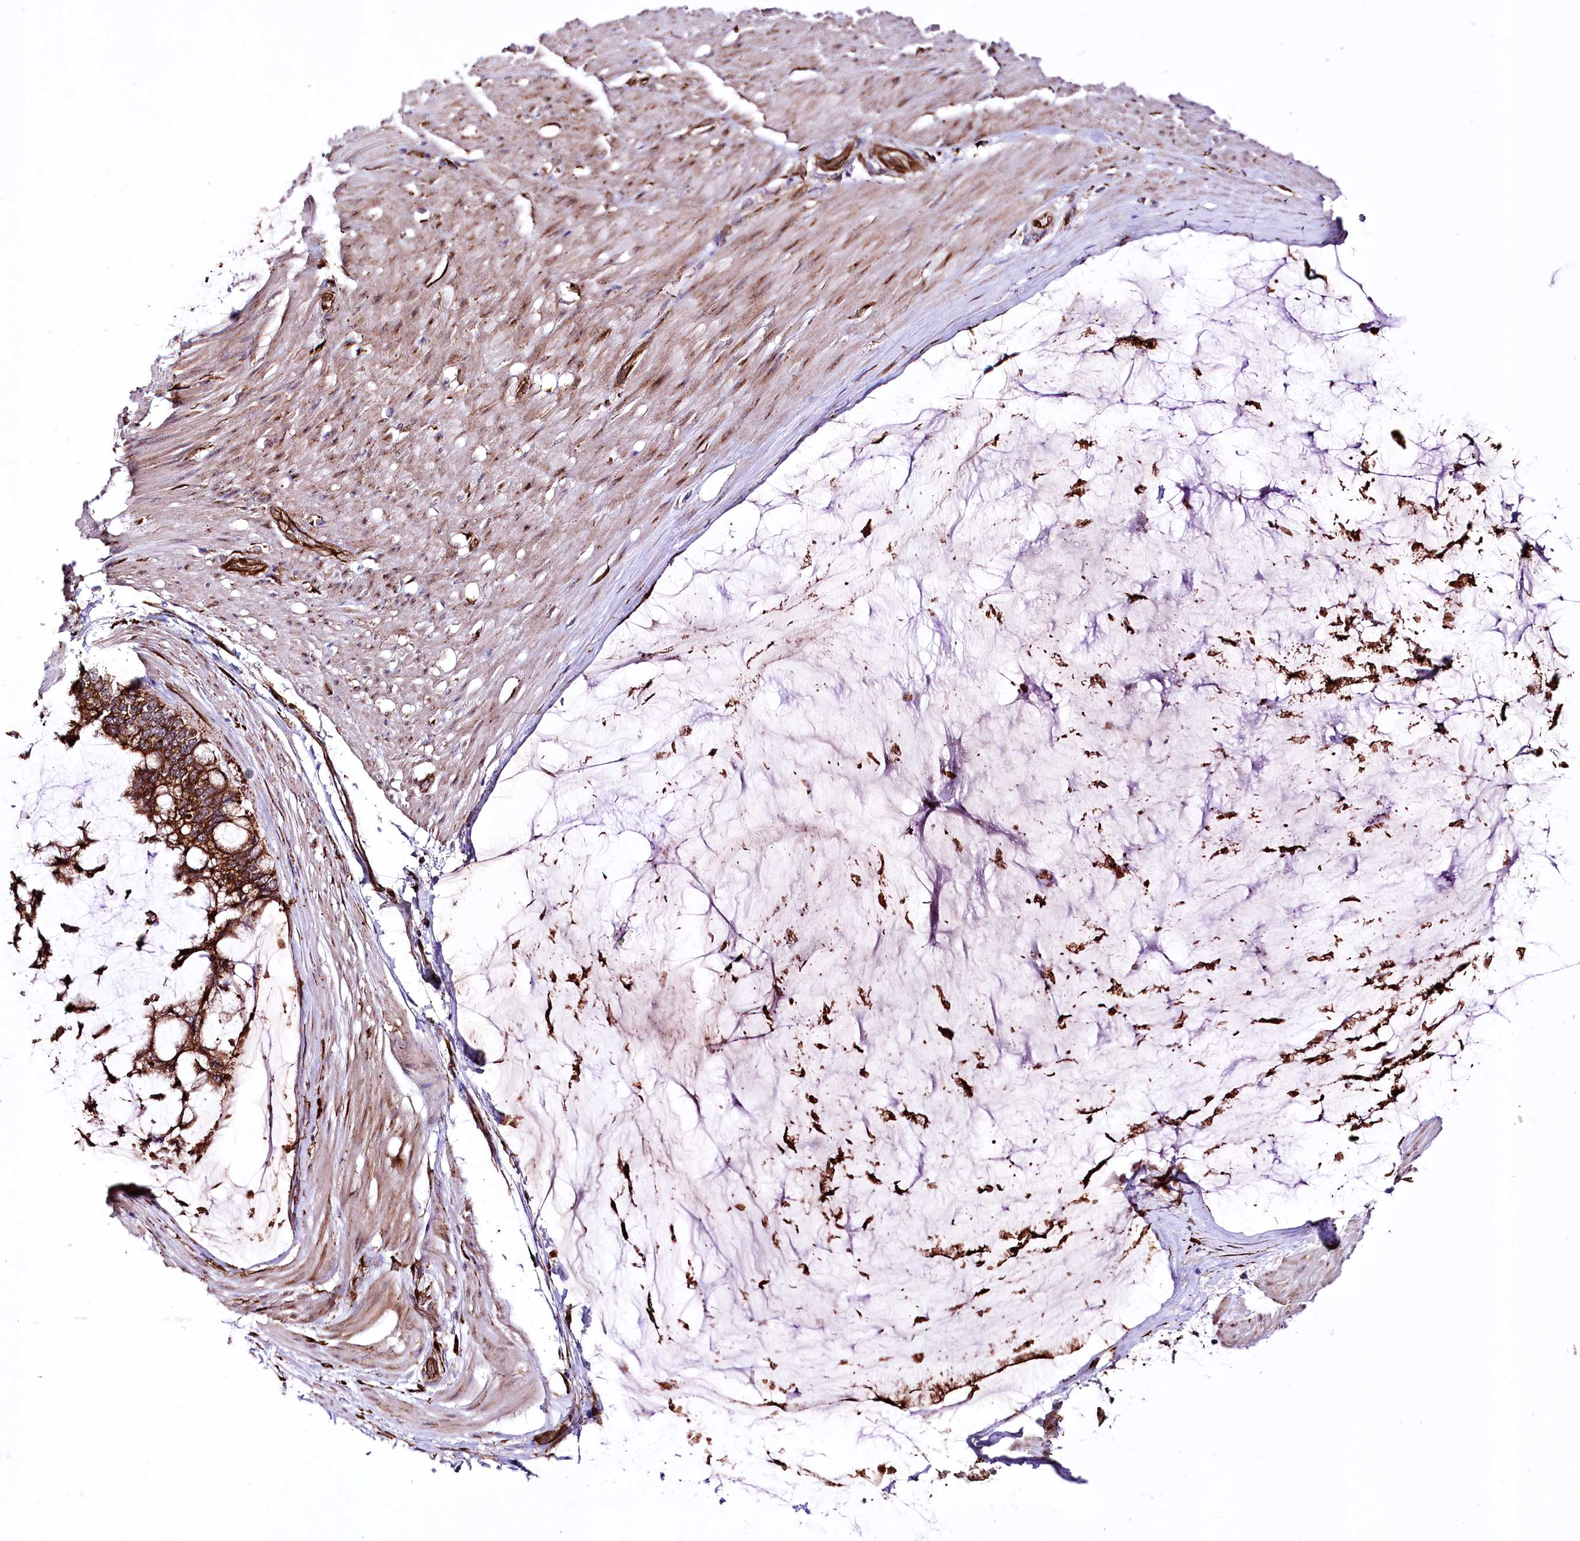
{"staining": {"intensity": "strong", "quantity": ">75%", "location": "cytoplasmic/membranous"}, "tissue": "ovarian cancer", "cell_type": "Tumor cells", "image_type": "cancer", "snomed": [{"axis": "morphology", "description": "Cystadenocarcinoma, mucinous, NOS"}, {"axis": "topography", "description": "Ovary"}], "caption": "Tumor cells exhibit high levels of strong cytoplasmic/membranous positivity in approximately >75% of cells in human mucinous cystadenocarcinoma (ovarian). (Stains: DAB in brown, nuclei in blue, Microscopy: brightfield microscopy at high magnification).", "gene": "WWC1", "patient": {"sex": "female", "age": 39}}